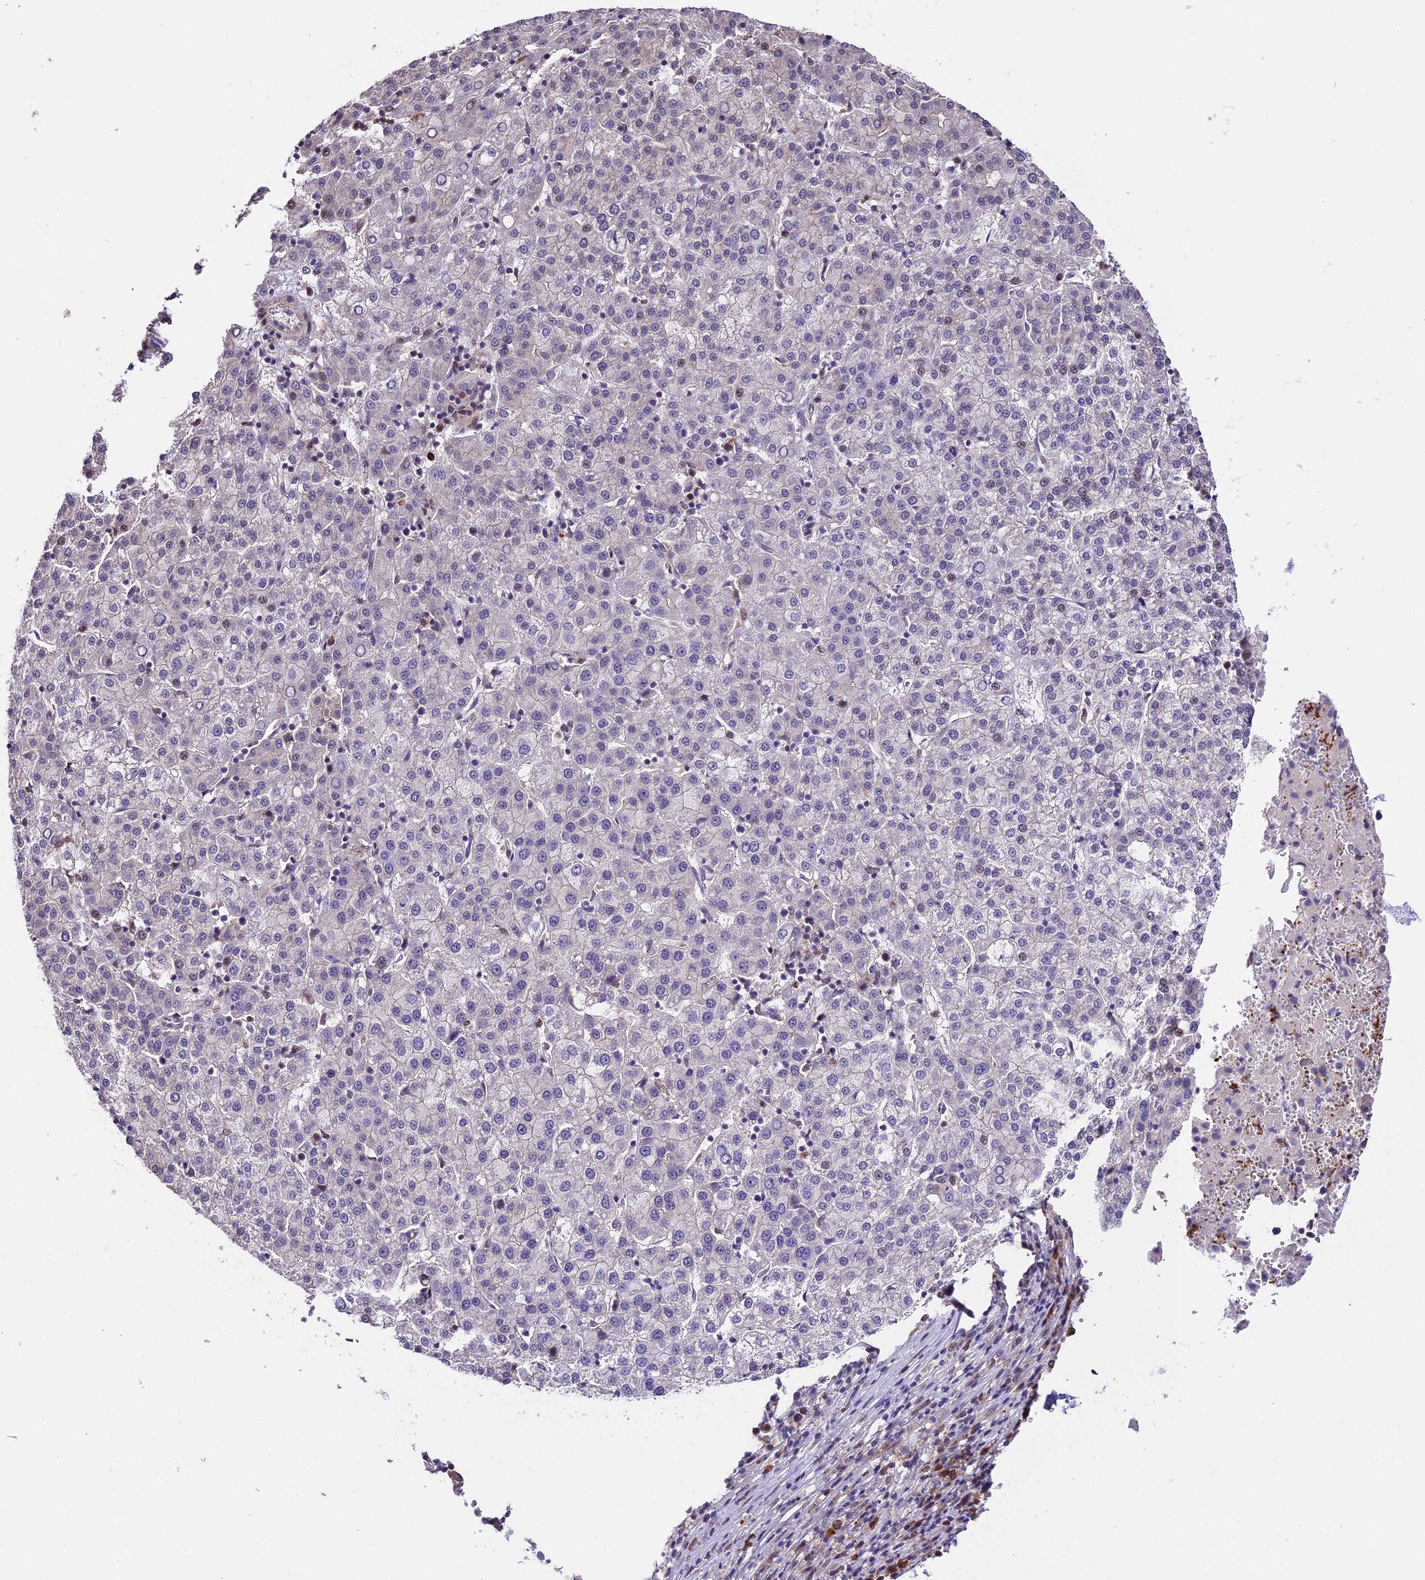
{"staining": {"intensity": "negative", "quantity": "none", "location": "none"}, "tissue": "liver cancer", "cell_type": "Tumor cells", "image_type": "cancer", "snomed": [{"axis": "morphology", "description": "Carcinoma, Hepatocellular, NOS"}, {"axis": "topography", "description": "Liver"}], "caption": "Human hepatocellular carcinoma (liver) stained for a protein using immunohistochemistry displays no expression in tumor cells.", "gene": "HERPUD1", "patient": {"sex": "female", "age": 58}}